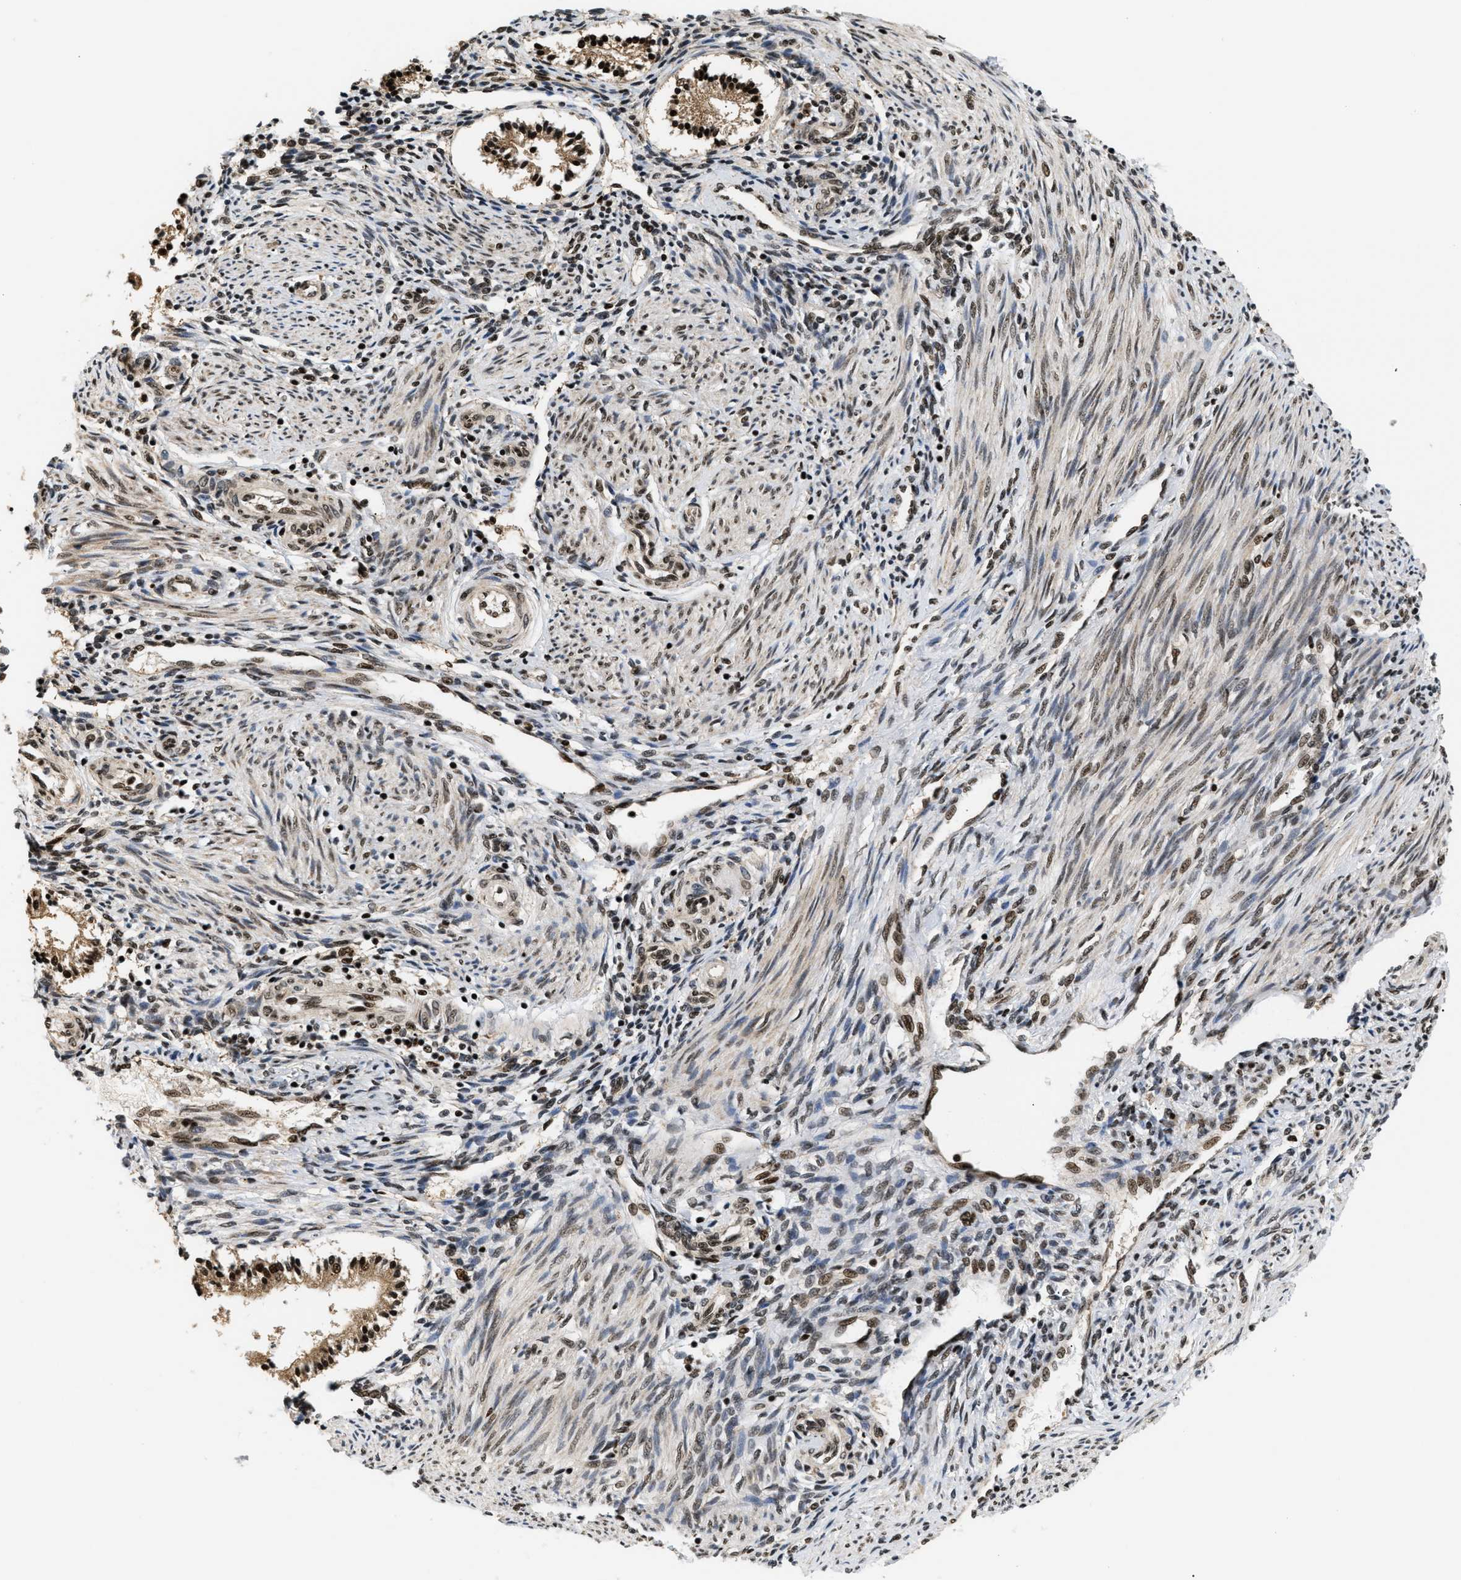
{"staining": {"intensity": "strong", "quantity": "25%-75%", "location": "nuclear"}, "tissue": "endometrium", "cell_type": "Cells in endometrial stroma", "image_type": "normal", "snomed": [{"axis": "morphology", "description": "Normal tissue, NOS"}, {"axis": "topography", "description": "Endometrium"}], "caption": "Protein expression analysis of benign endometrium exhibits strong nuclear expression in about 25%-75% of cells in endometrial stroma.", "gene": "RBM5", "patient": {"sex": "female", "age": 42}}